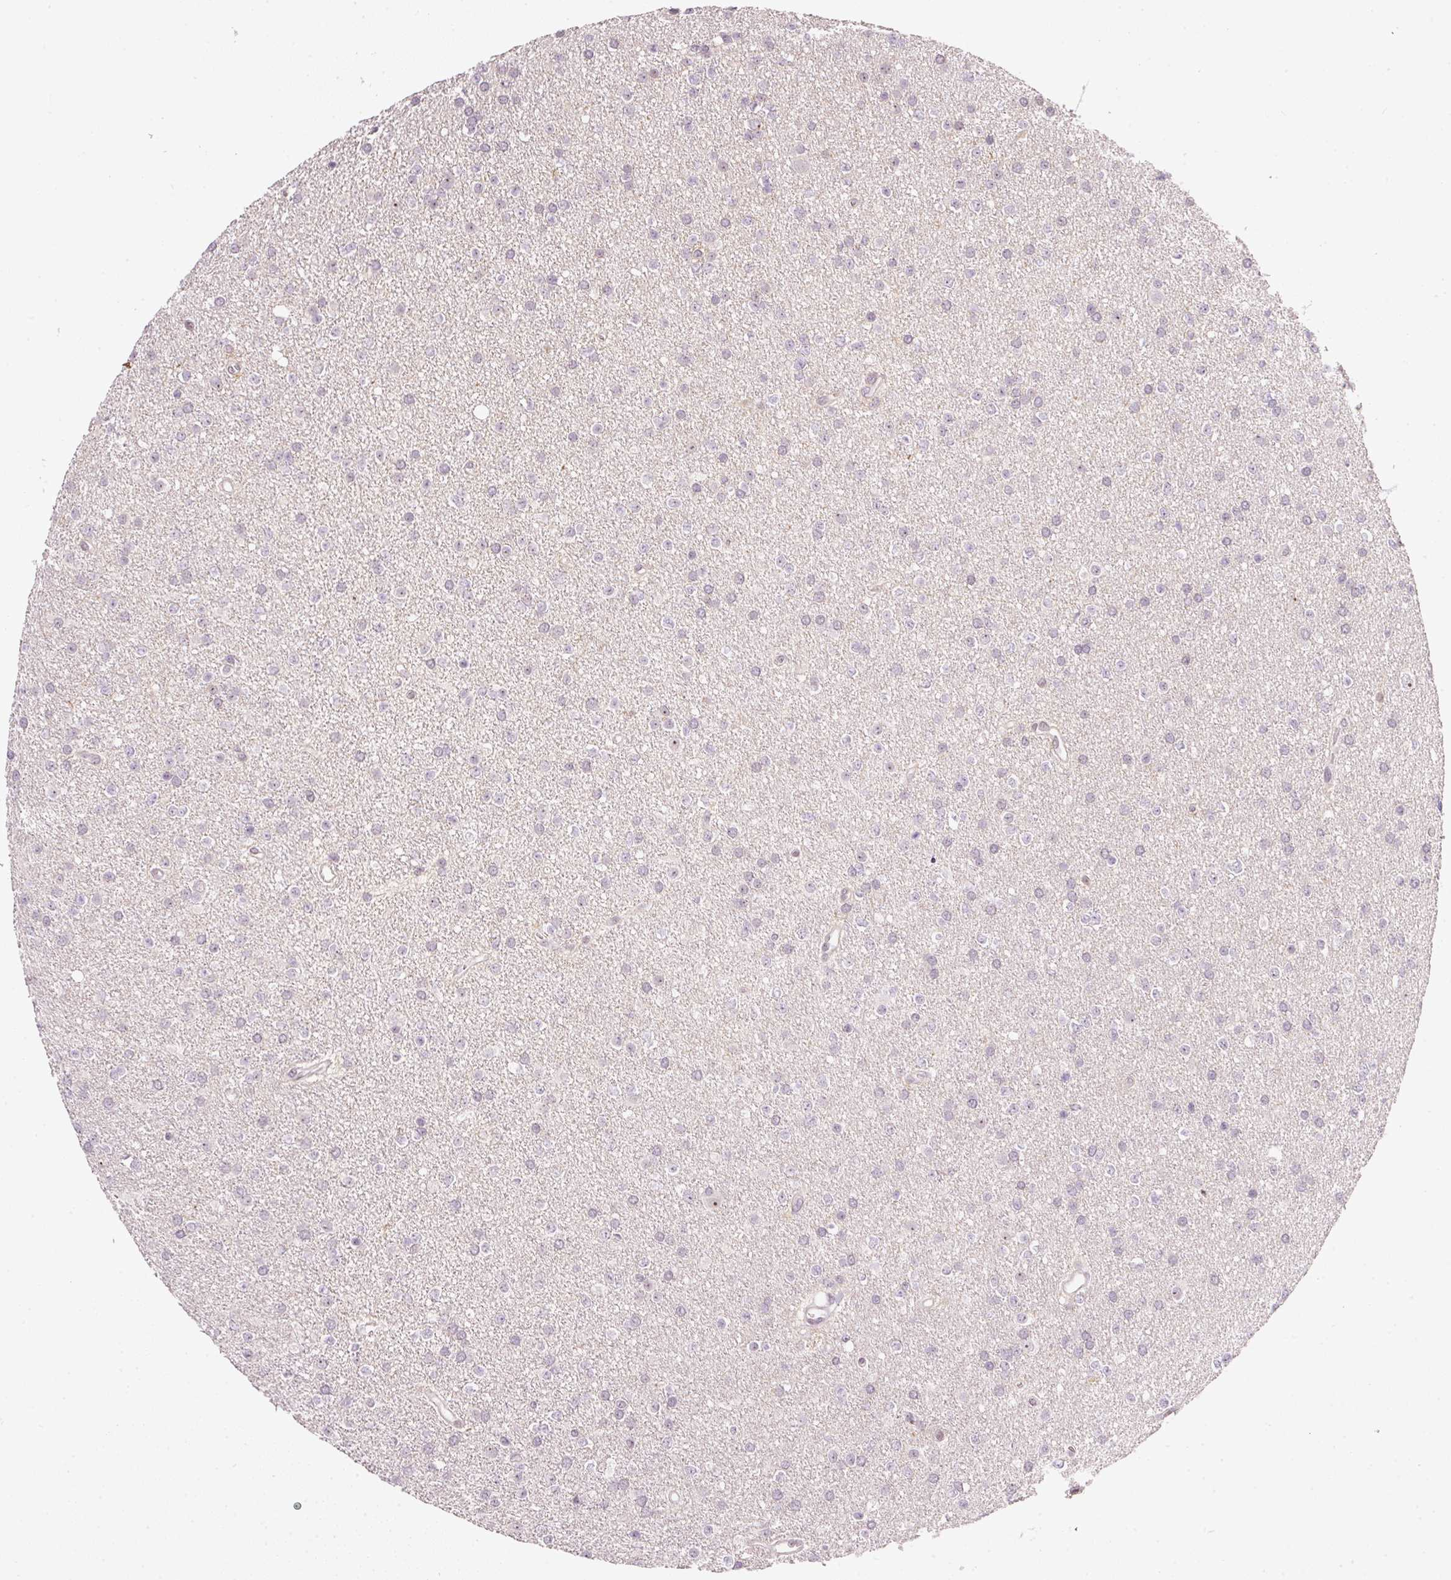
{"staining": {"intensity": "weak", "quantity": "<25%", "location": "nuclear"}, "tissue": "glioma", "cell_type": "Tumor cells", "image_type": "cancer", "snomed": [{"axis": "morphology", "description": "Glioma, malignant, Low grade"}, {"axis": "topography", "description": "Brain"}], "caption": "There is no significant positivity in tumor cells of glioma.", "gene": "MXRA8", "patient": {"sex": "female", "age": 34}}